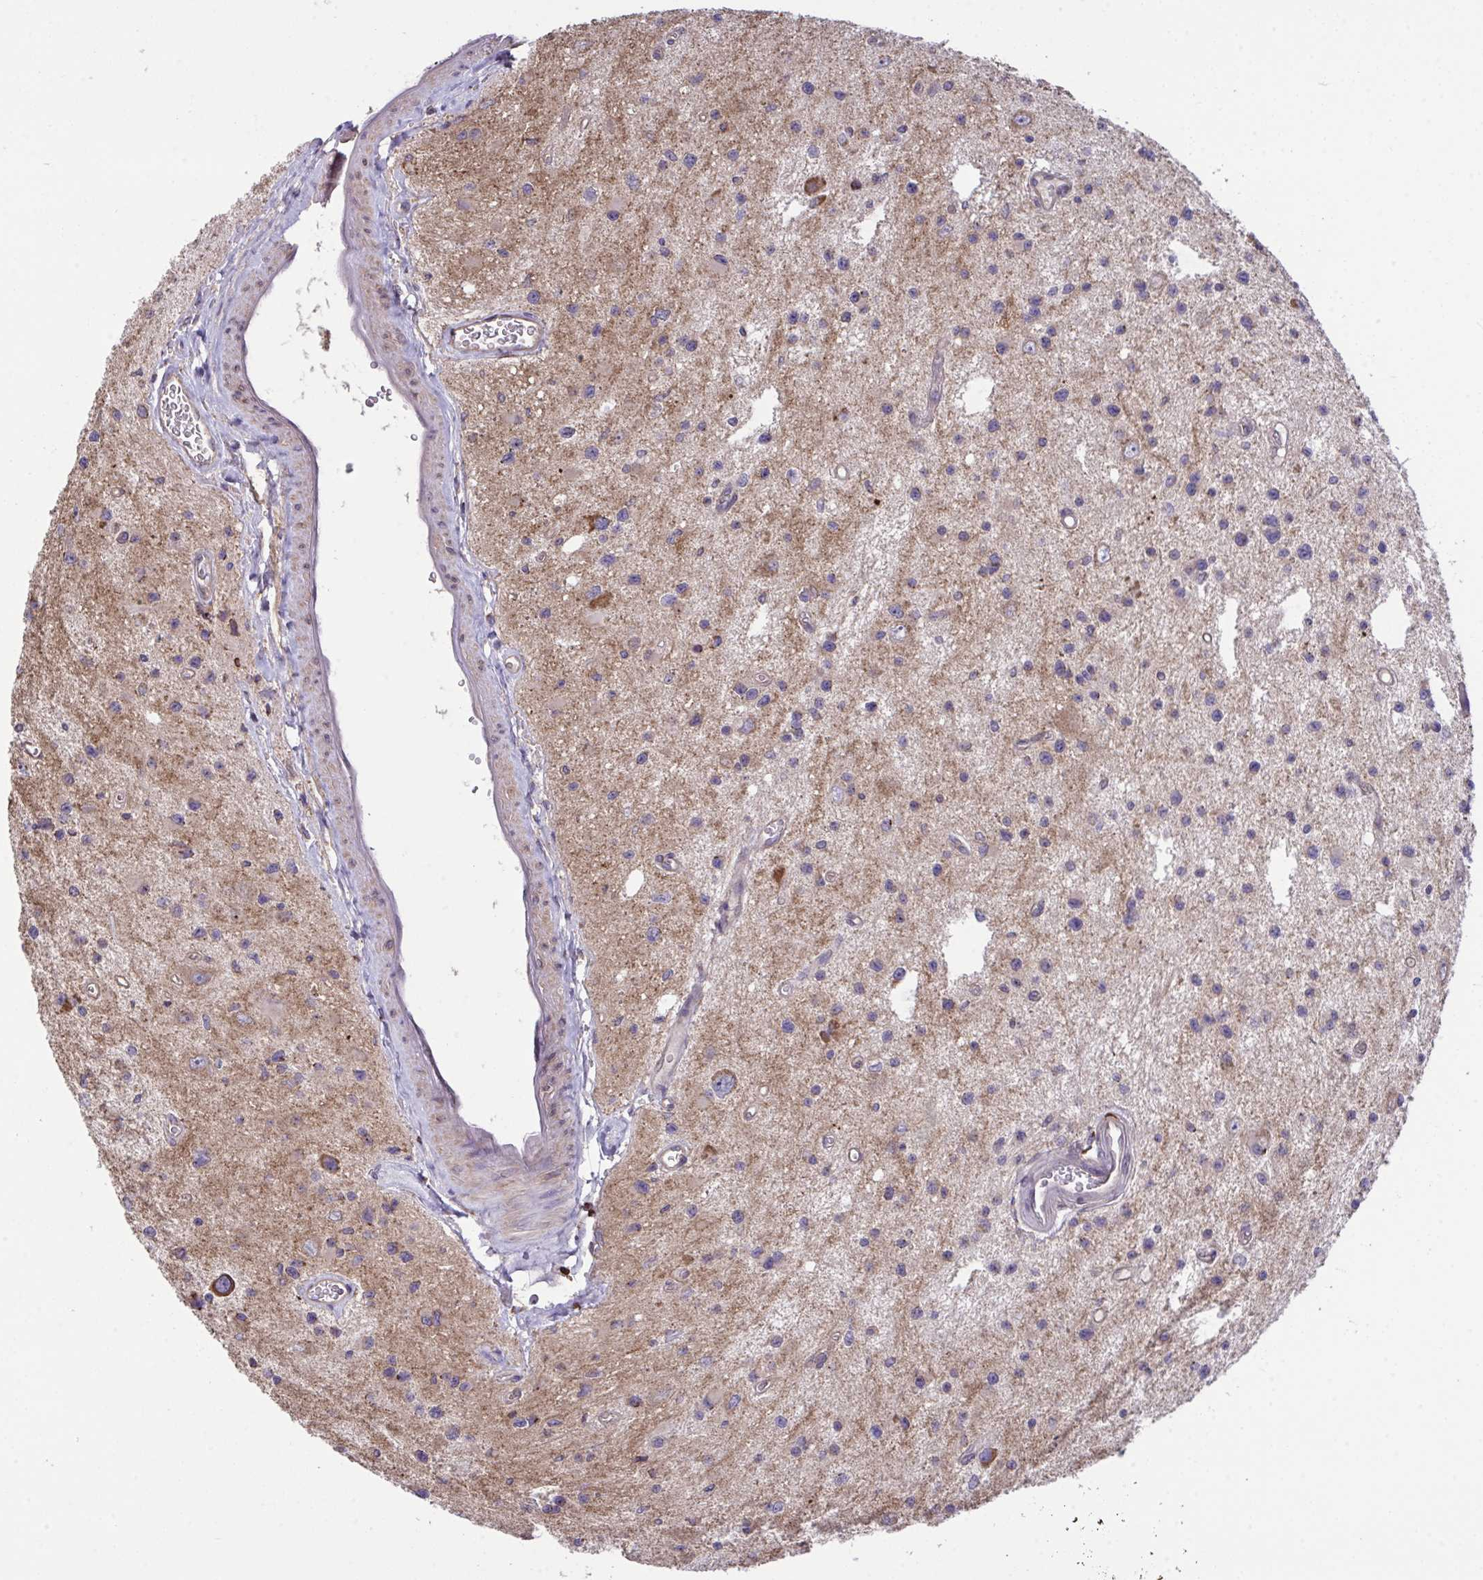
{"staining": {"intensity": "negative", "quantity": "none", "location": "none"}, "tissue": "glioma", "cell_type": "Tumor cells", "image_type": "cancer", "snomed": [{"axis": "morphology", "description": "Glioma, malignant, Low grade"}, {"axis": "topography", "description": "Brain"}], "caption": "Protein analysis of glioma demonstrates no significant positivity in tumor cells.", "gene": "PPM1H", "patient": {"sex": "male", "age": 43}}